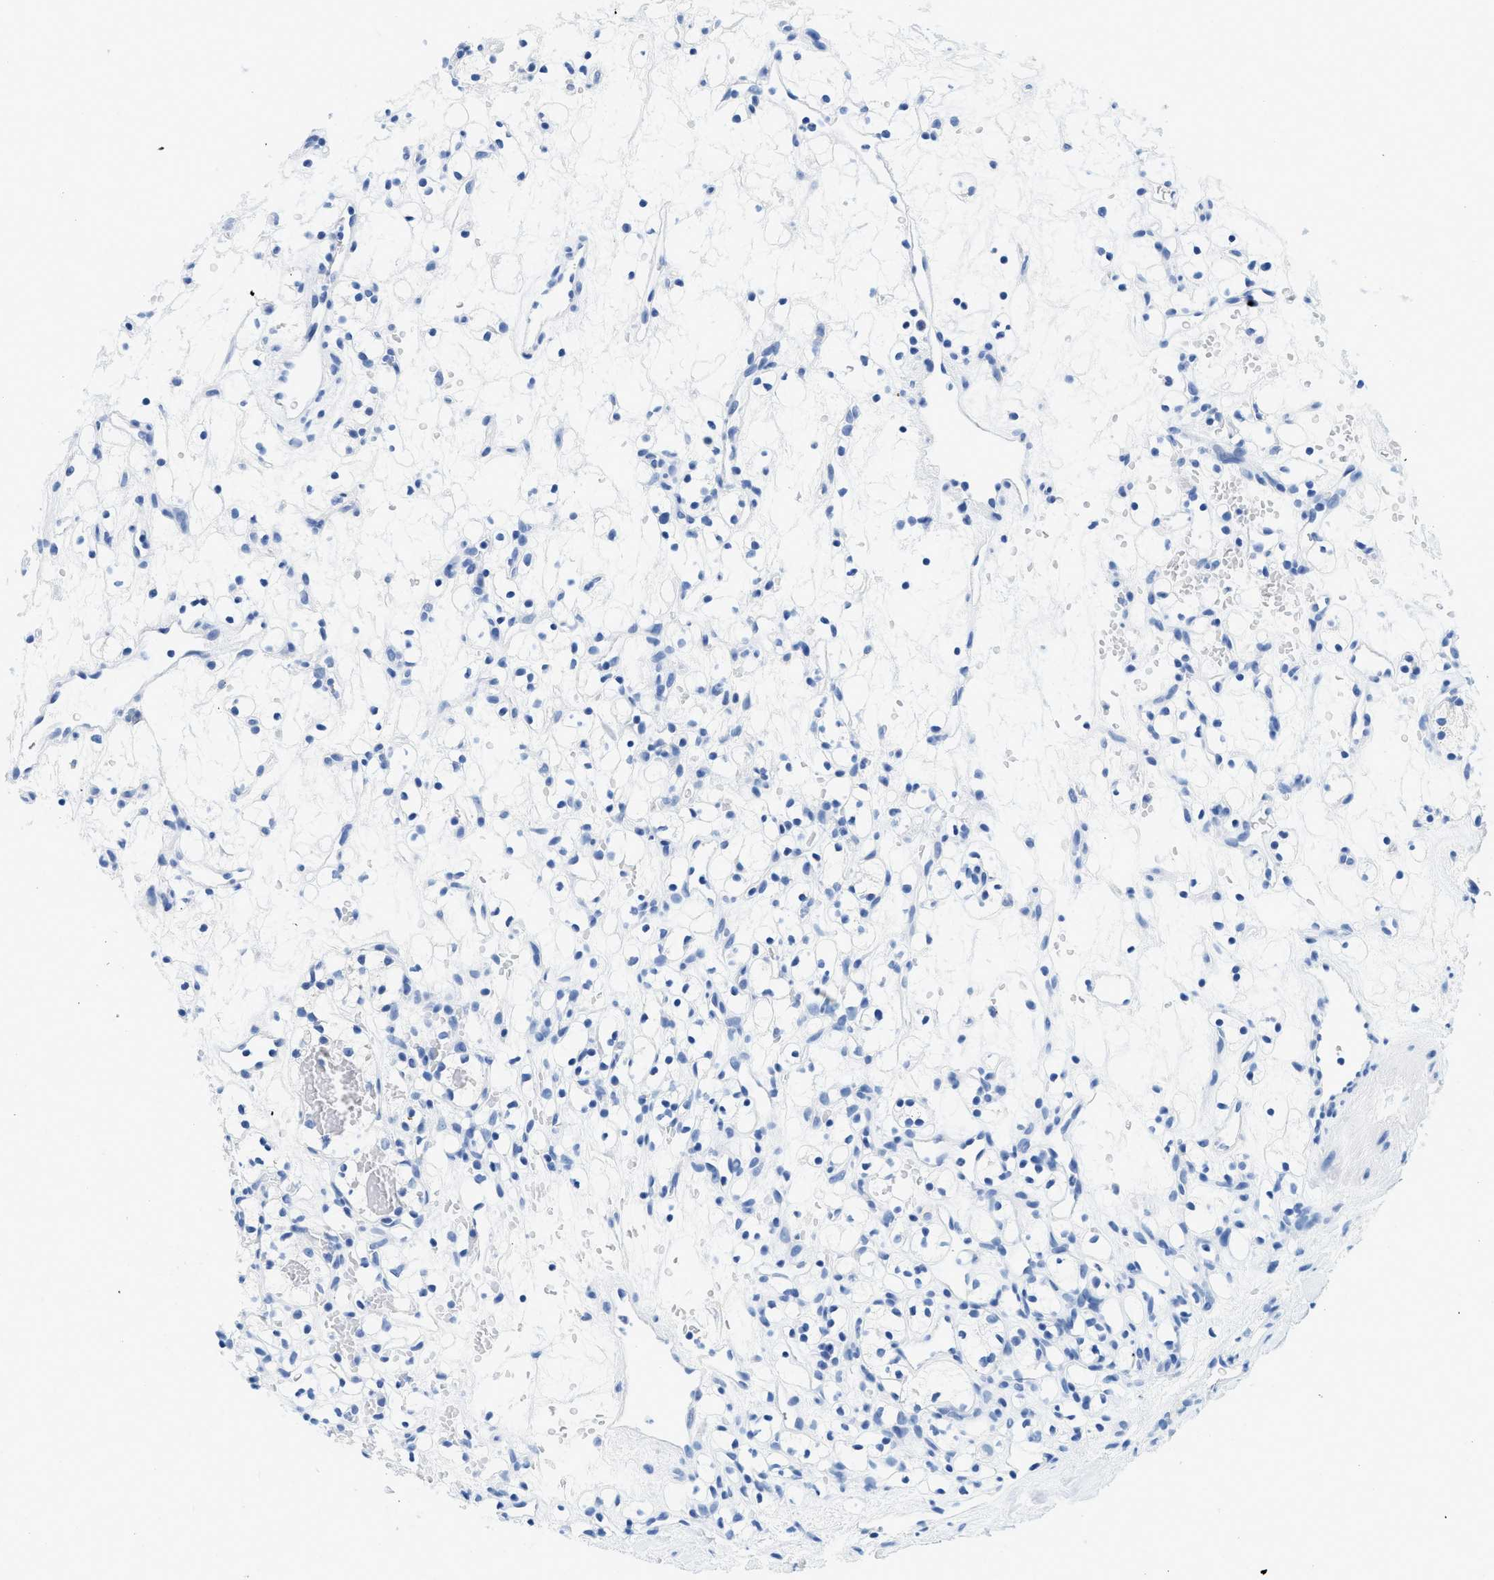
{"staining": {"intensity": "negative", "quantity": "none", "location": "none"}, "tissue": "renal cancer", "cell_type": "Tumor cells", "image_type": "cancer", "snomed": [{"axis": "morphology", "description": "Adenocarcinoma, NOS"}, {"axis": "topography", "description": "Kidney"}], "caption": "DAB (3,3'-diaminobenzidine) immunohistochemical staining of renal cancer demonstrates no significant expression in tumor cells. (DAB IHC visualized using brightfield microscopy, high magnification).", "gene": "GSN", "patient": {"sex": "female", "age": 60}}